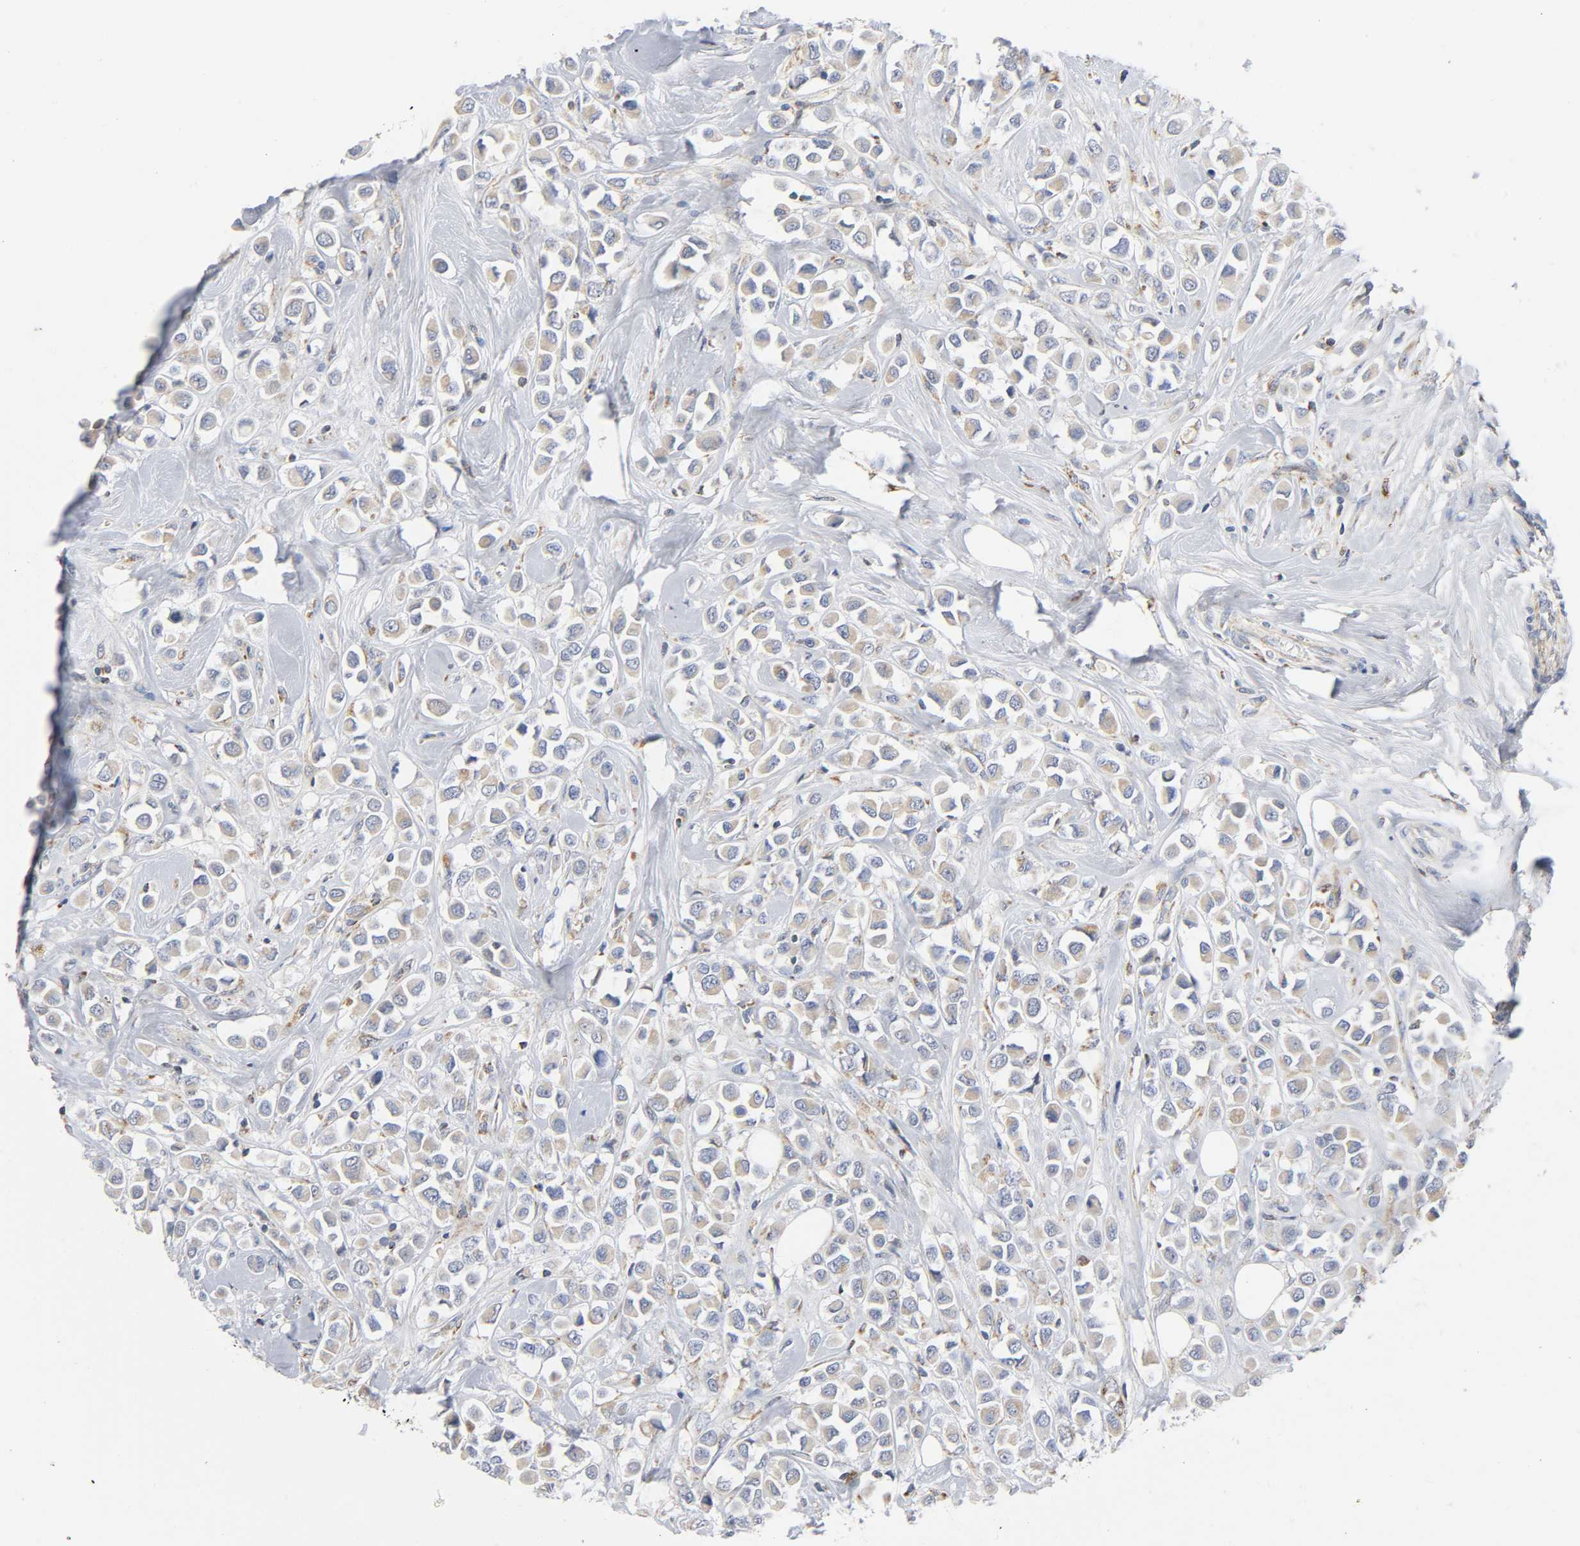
{"staining": {"intensity": "weak", "quantity": ">75%", "location": "cytoplasmic/membranous"}, "tissue": "breast cancer", "cell_type": "Tumor cells", "image_type": "cancer", "snomed": [{"axis": "morphology", "description": "Duct carcinoma"}, {"axis": "topography", "description": "Breast"}], "caption": "Immunohistochemistry (IHC) image of neoplastic tissue: human invasive ductal carcinoma (breast) stained using immunohistochemistry demonstrates low levels of weak protein expression localized specifically in the cytoplasmic/membranous of tumor cells, appearing as a cytoplasmic/membranous brown color.", "gene": "BAK1", "patient": {"sex": "female", "age": 61}}